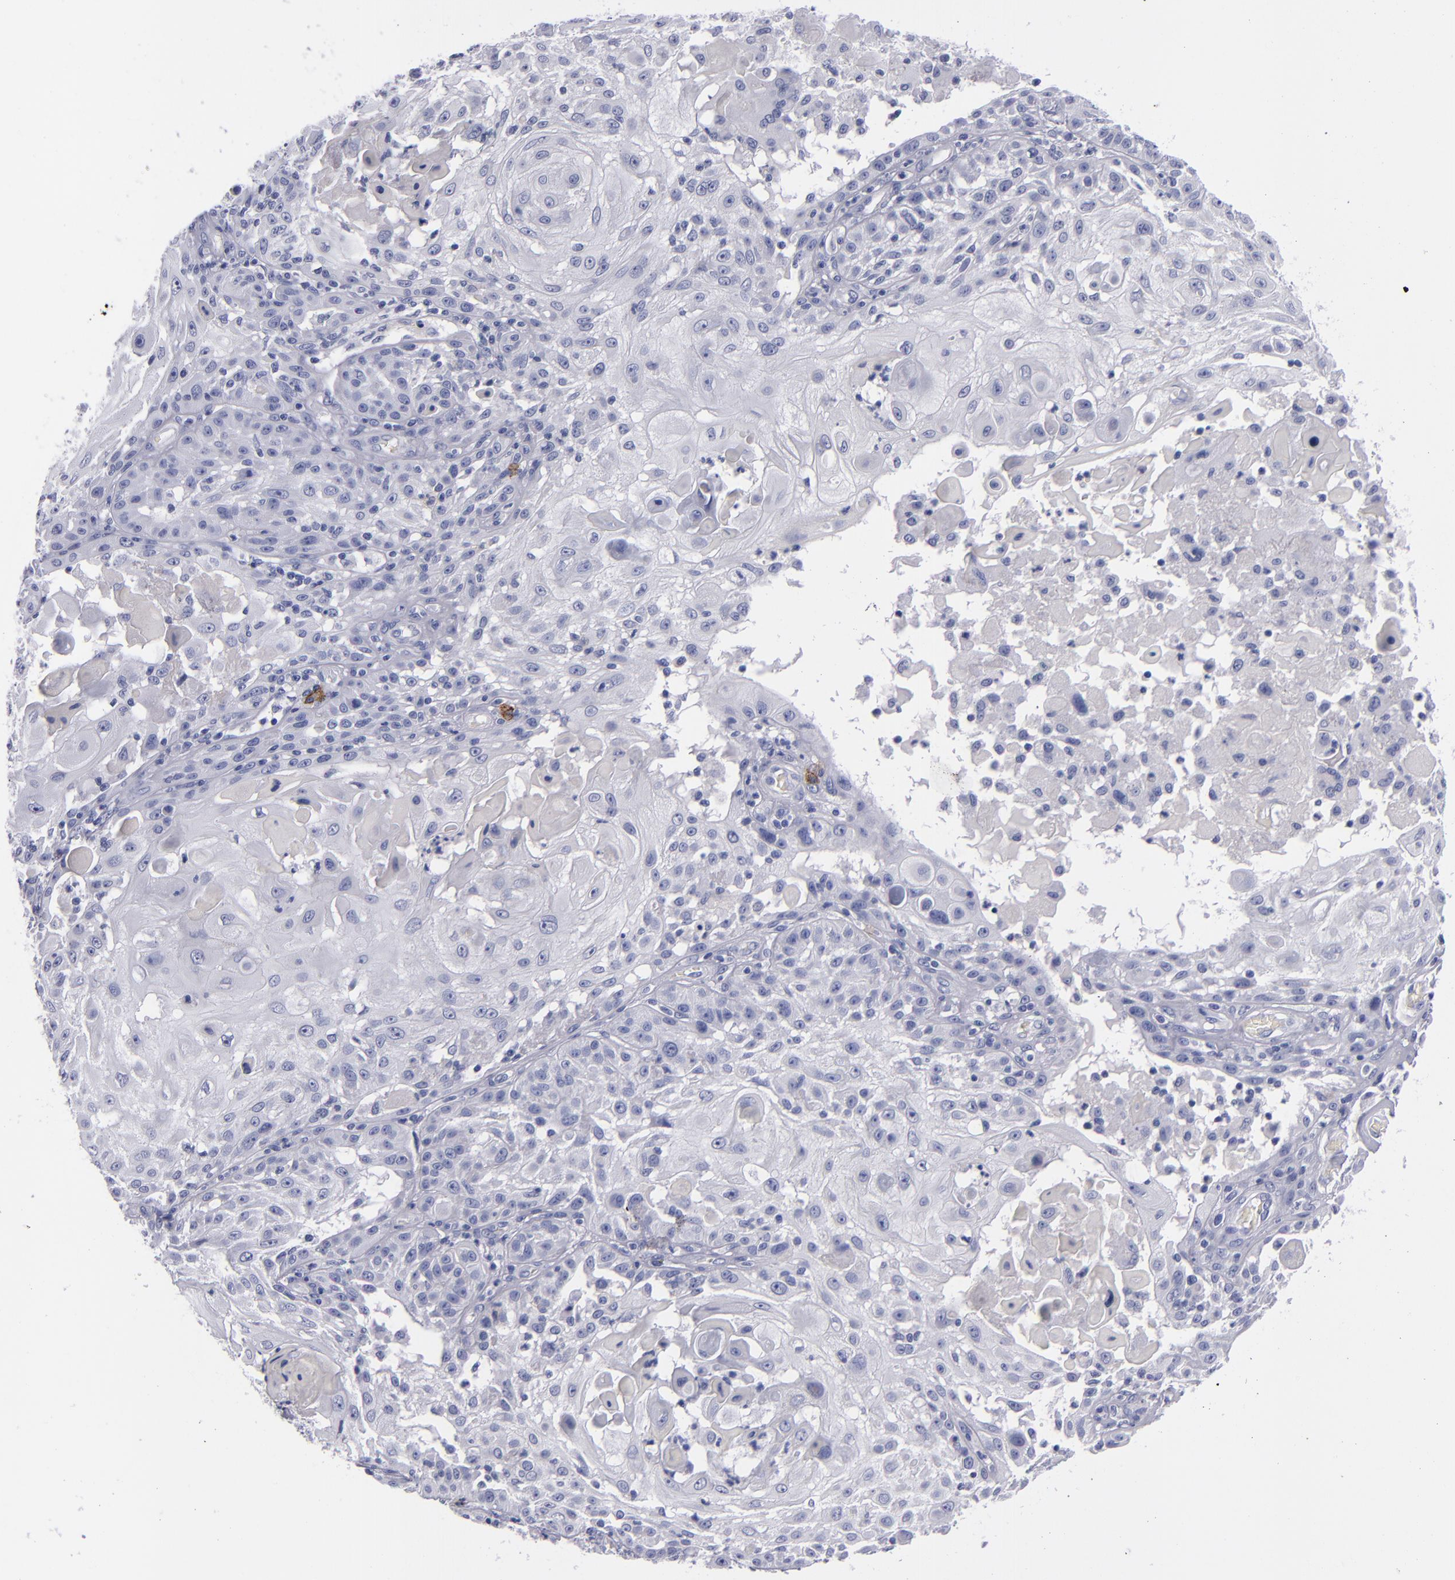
{"staining": {"intensity": "negative", "quantity": "none", "location": "none"}, "tissue": "skin cancer", "cell_type": "Tumor cells", "image_type": "cancer", "snomed": [{"axis": "morphology", "description": "Squamous cell carcinoma, NOS"}, {"axis": "topography", "description": "Skin"}], "caption": "Human skin cancer (squamous cell carcinoma) stained for a protein using immunohistochemistry shows no expression in tumor cells.", "gene": "CD38", "patient": {"sex": "female", "age": 89}}